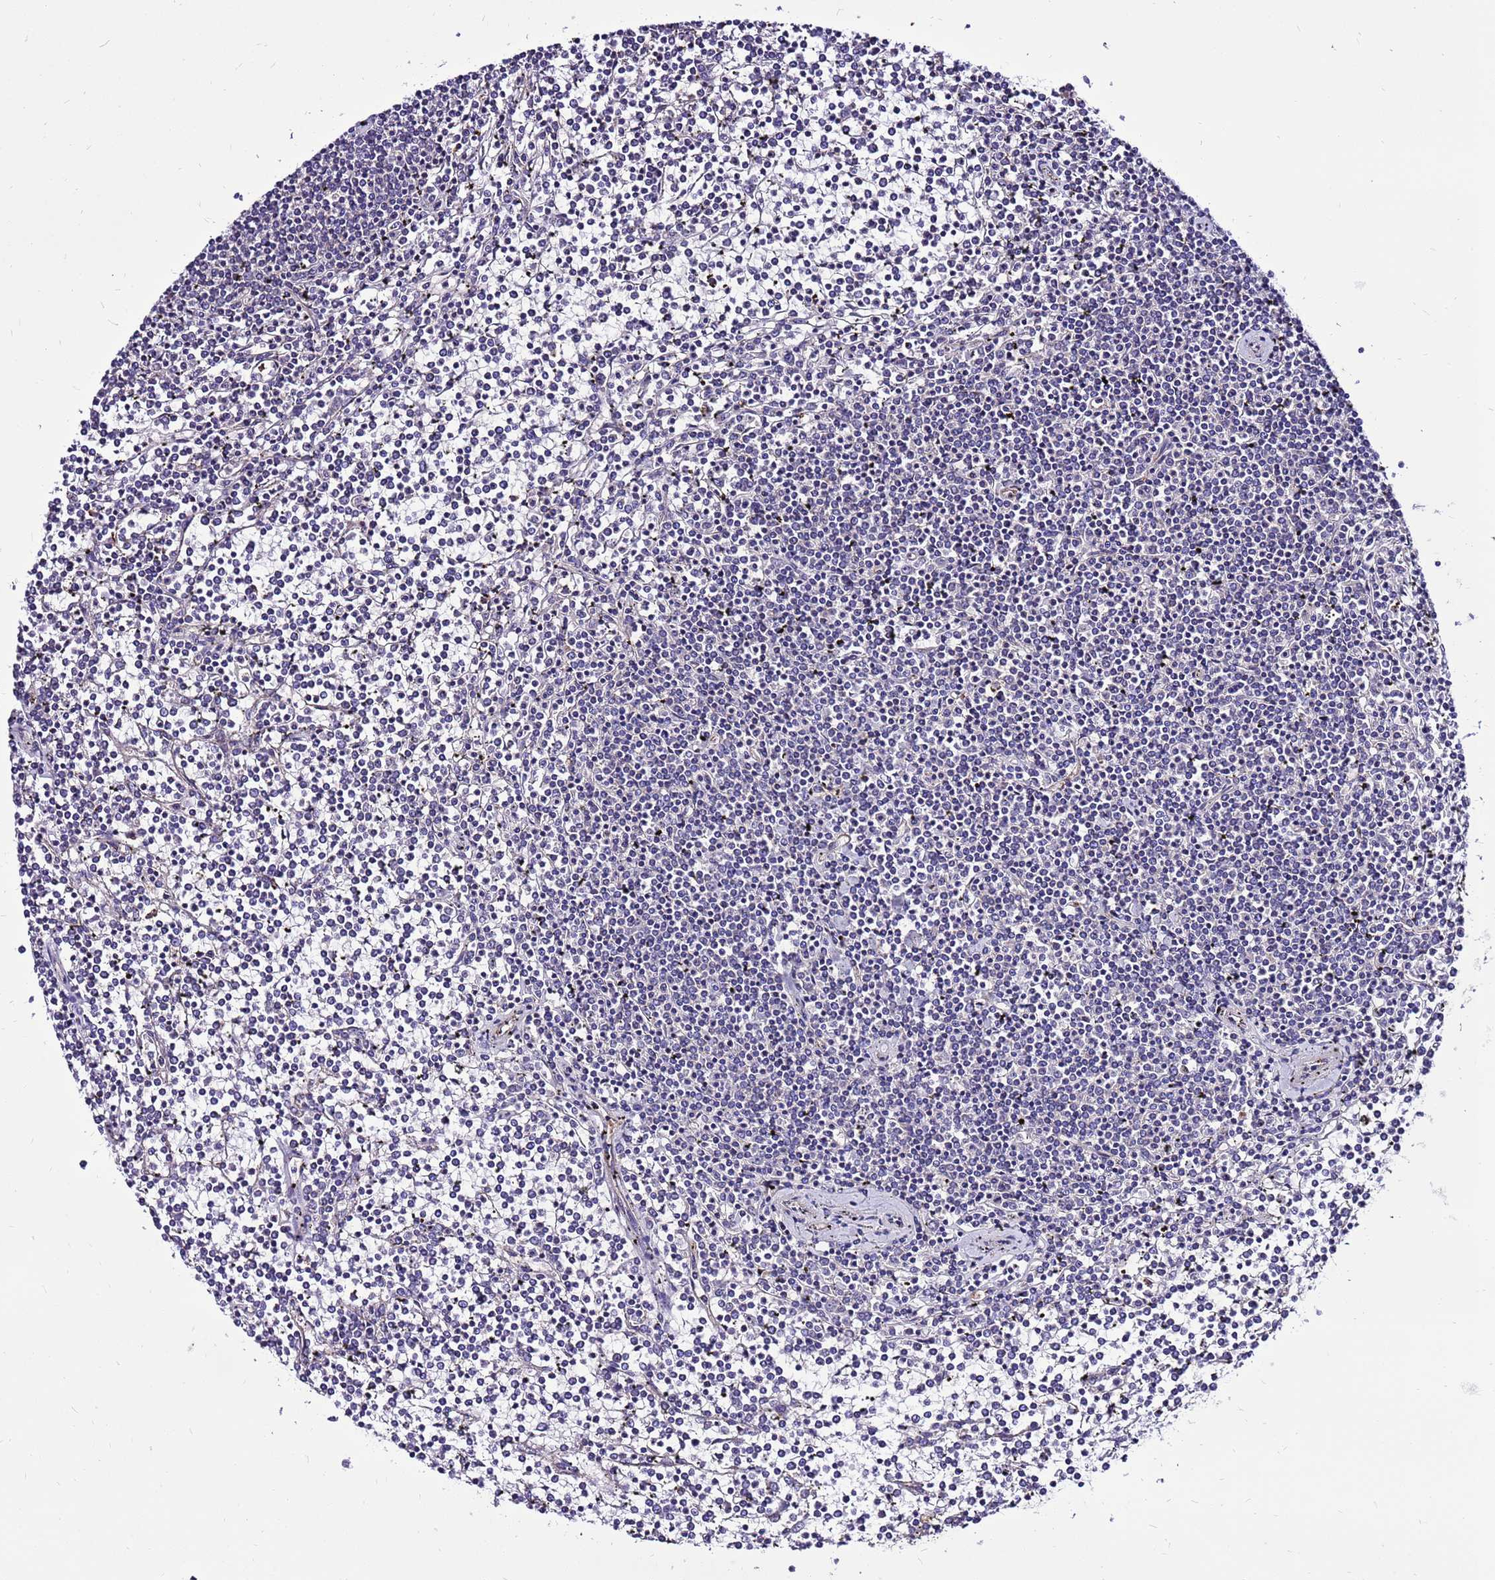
{"staining": {"intensity": "negative", "quantity": "none", "location": "none"}, "tissue": "lymphoma", "cell_type": "Tumor cells", "image_type": "cancer", "snomed": [{"axis": "morphology", "description": "Malignant lymphoma, non-Hodgkin's type, Low grade"}, {"axis": "topography", "description": "Spleen"}], "caption": "This micrograph is of low-grade malignant lymphoma, non-Hodgkin's type stained with immunohistochemistry to label a protein in brown with the nuclei are counter-stained blue. There is no staining in tumor cells.", "gene": "EI24", "patient": {"sex": "female", "age": 19}}